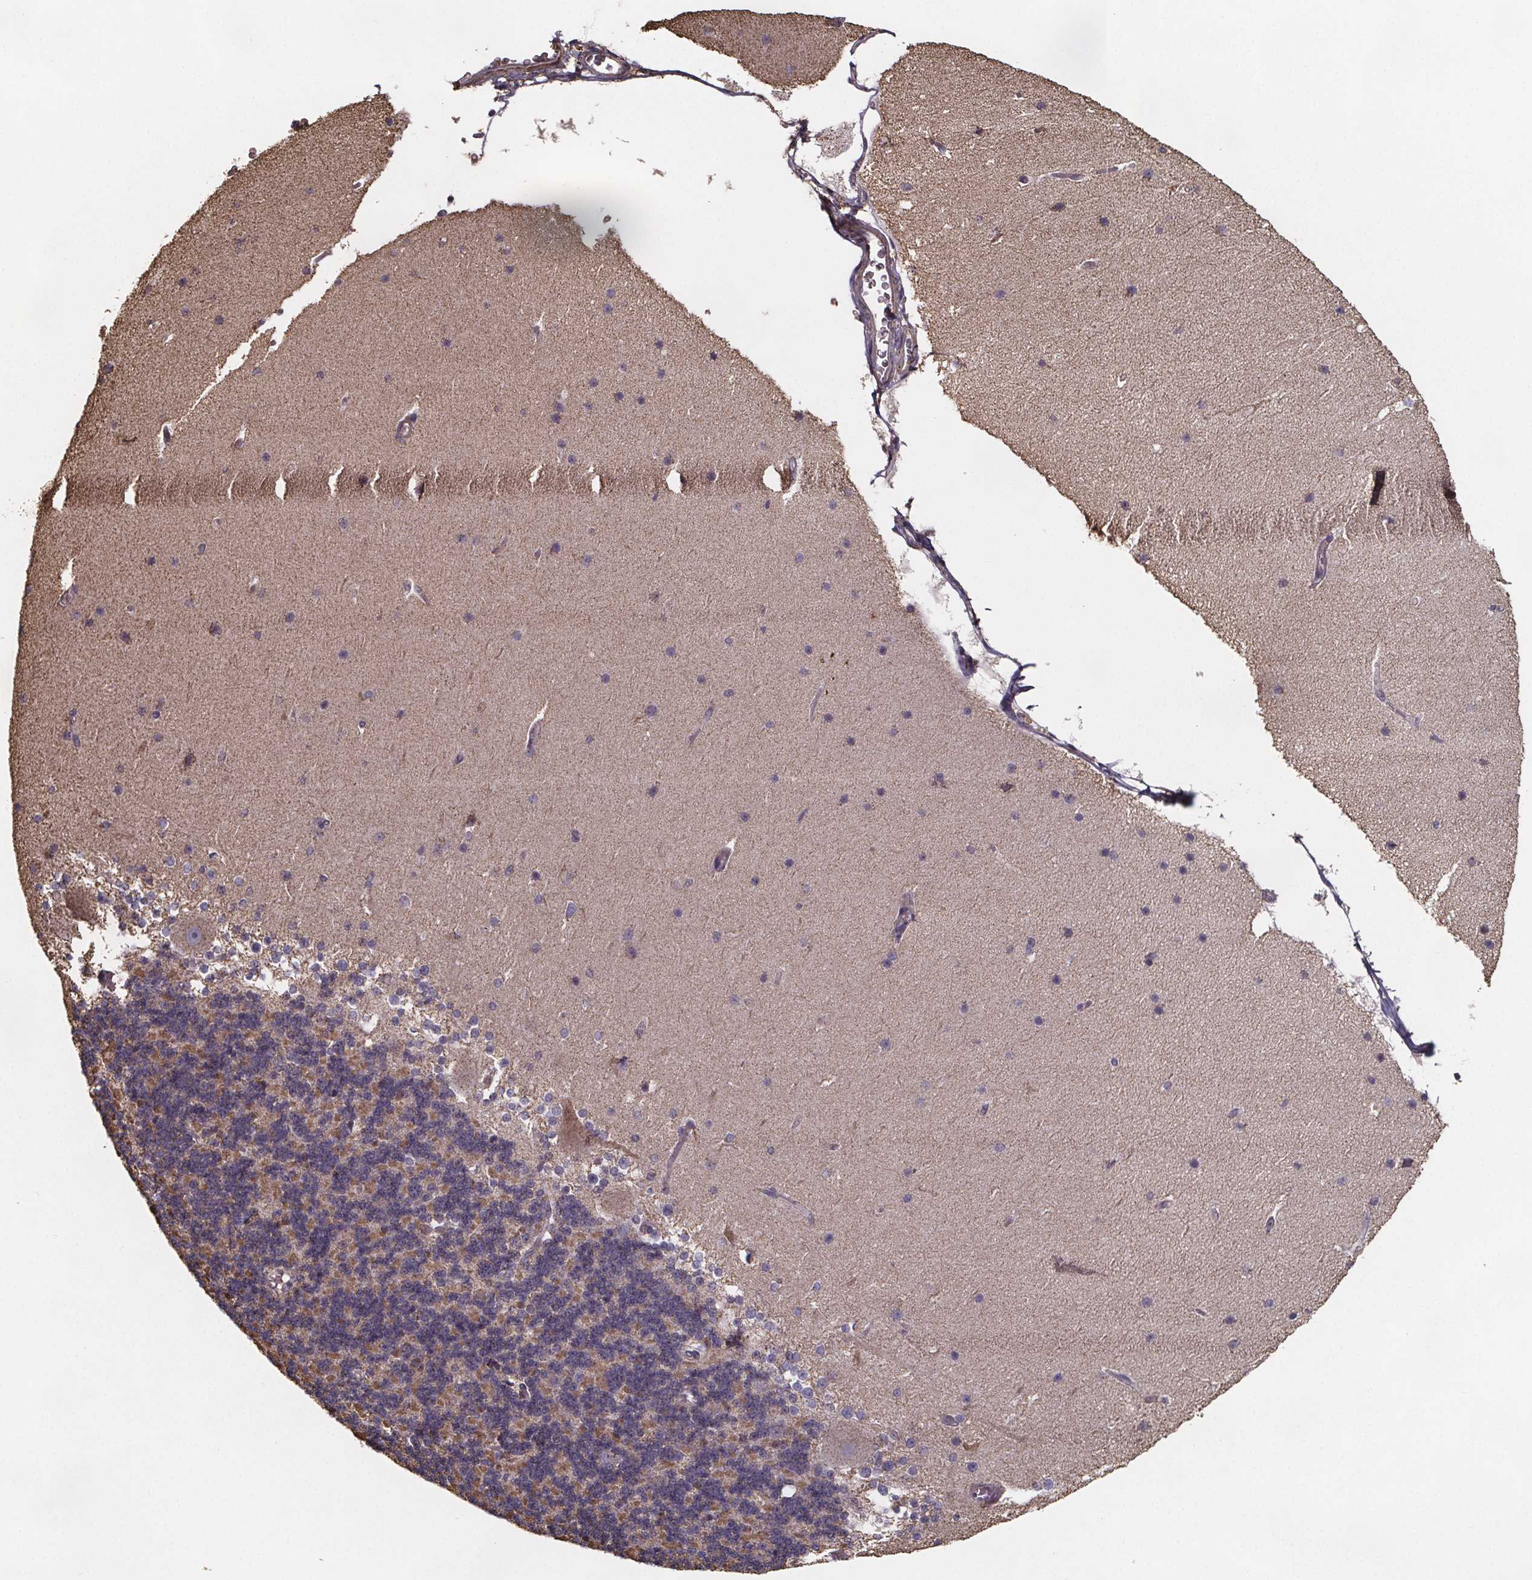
{"staining": {"intensity": "weak", "quantity": "25%-75%", "location": "cytoplasmic/membranous"}, "tissue": "cerebellum", "cell_type": "Cells in granular layer", "image_type": "normal", "snomed": [{"axis": "morphology", "description": "Normal tissue, NOS"}, {"axis": "topography", "description": "Cerebellum"}], "caption": "A high-resolution histopathology image shows IHC staining of normal cerebellum, which demonstrates weak cytoplasmic/membranous expression in about 25%-75% of cells in granular layer. (DAB = brown stain, brightfield microscopy at high magnification).", "gene": "SLC35D2", "patient": {"sex": "female", "age": 19}}